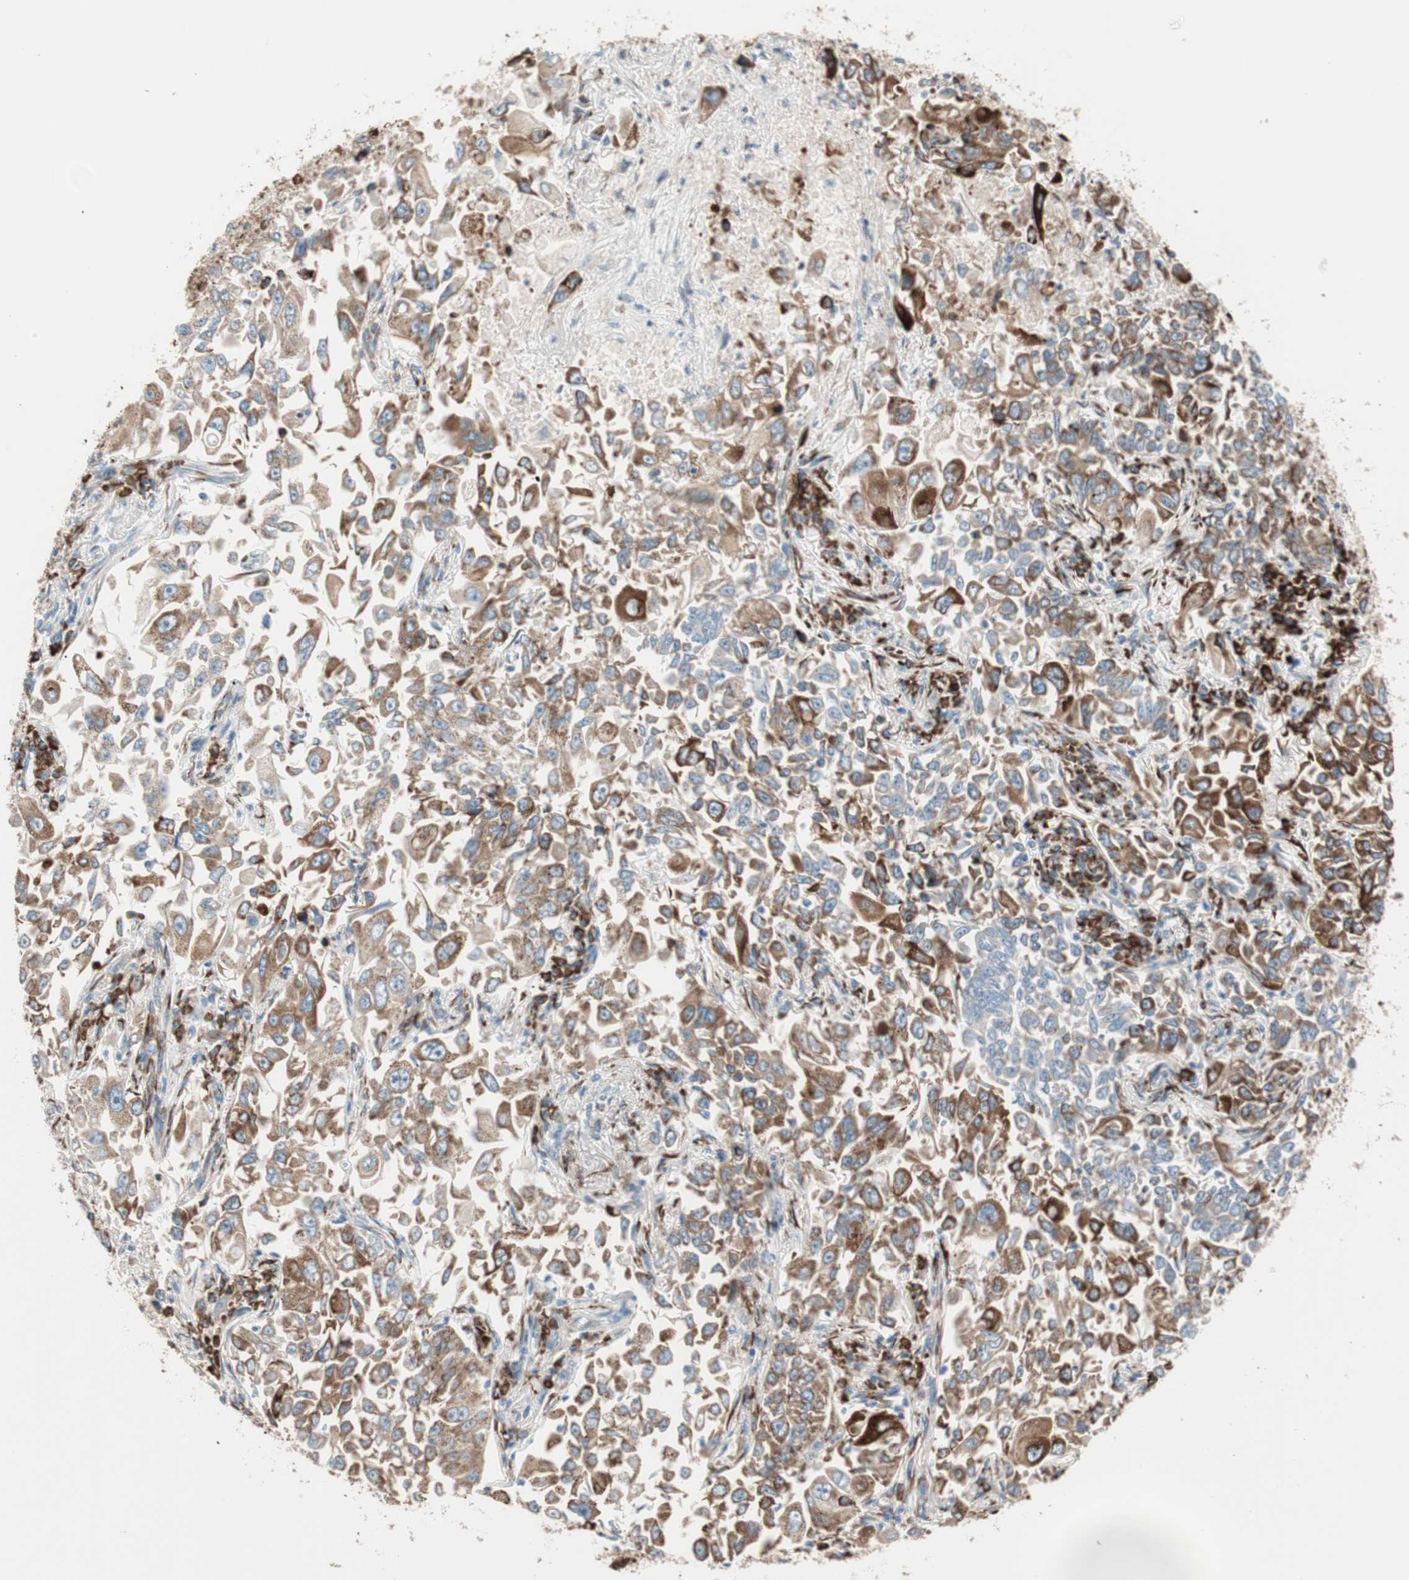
{"staining": {"intensity": "moderate", "quantity": ">75%", "location": "cytoplasmic/membranous"}, "tissue": "lung cancer", "cell_type": "Tumor cells", "image_type": "cancer", "snomed": [{"axis": "morphology", "description": "Adenocarcinoma, NOS"}, {"axis": "topography", "description": "Lung"}], "caption": "Moderate cytoplasmic/membranous staining is present in about >75% of tumor cells in adenocarcinoma (lung). (DAB = brown stain, brightfield microscopy at high magnification).", "gene": "P4HTM", "patient": {"sex": "male", "age": 84}}